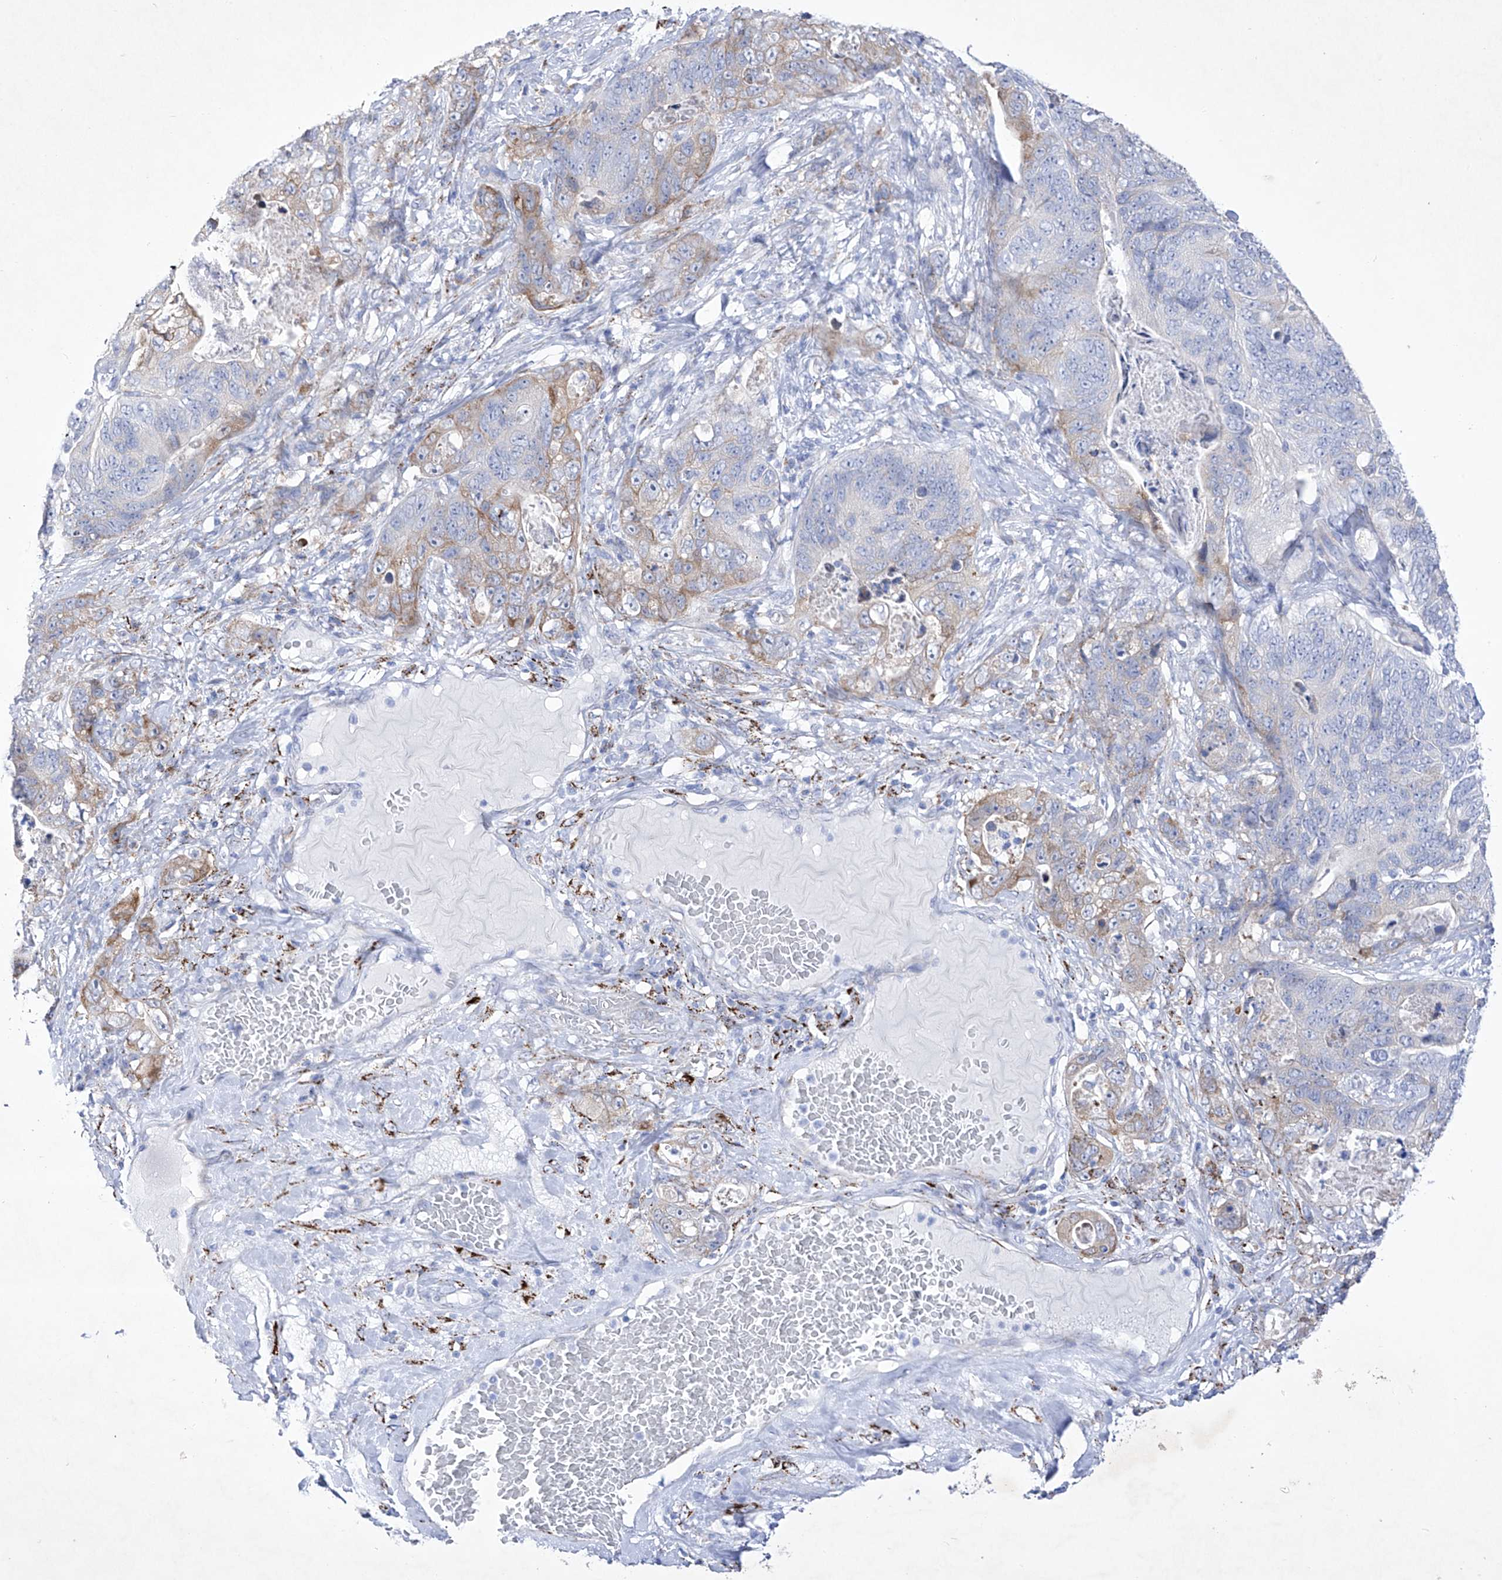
{"staining": {"intensity": "weak", "quantity": "<25%", "location": "cytoplasmic/membranous"}, "tissue": "stomach cancer", "cell_type": "Tumor cells", "image_type": "cancer", "snomed": [{"axis": "morphology", "description": "Normal tissue, NOS"}, {"axis": "morphology", "description": "Adenocarcinoma, NOS"}, {"axis": "topography", "description": "Stomach"}], "caption": "High magnification brightfield microscopy of stomach cancer (adenocarcinoma) stained with DAB (3,3'-diaminobenzidine) (brown) and counterstained with hematoxylin (blue): tumor cells show no significant staining. (Brightfield microscopy of DAB IHC at high magnification).", "gene": "C1orf87", "patient": {"sex": "female", "age": 89}}